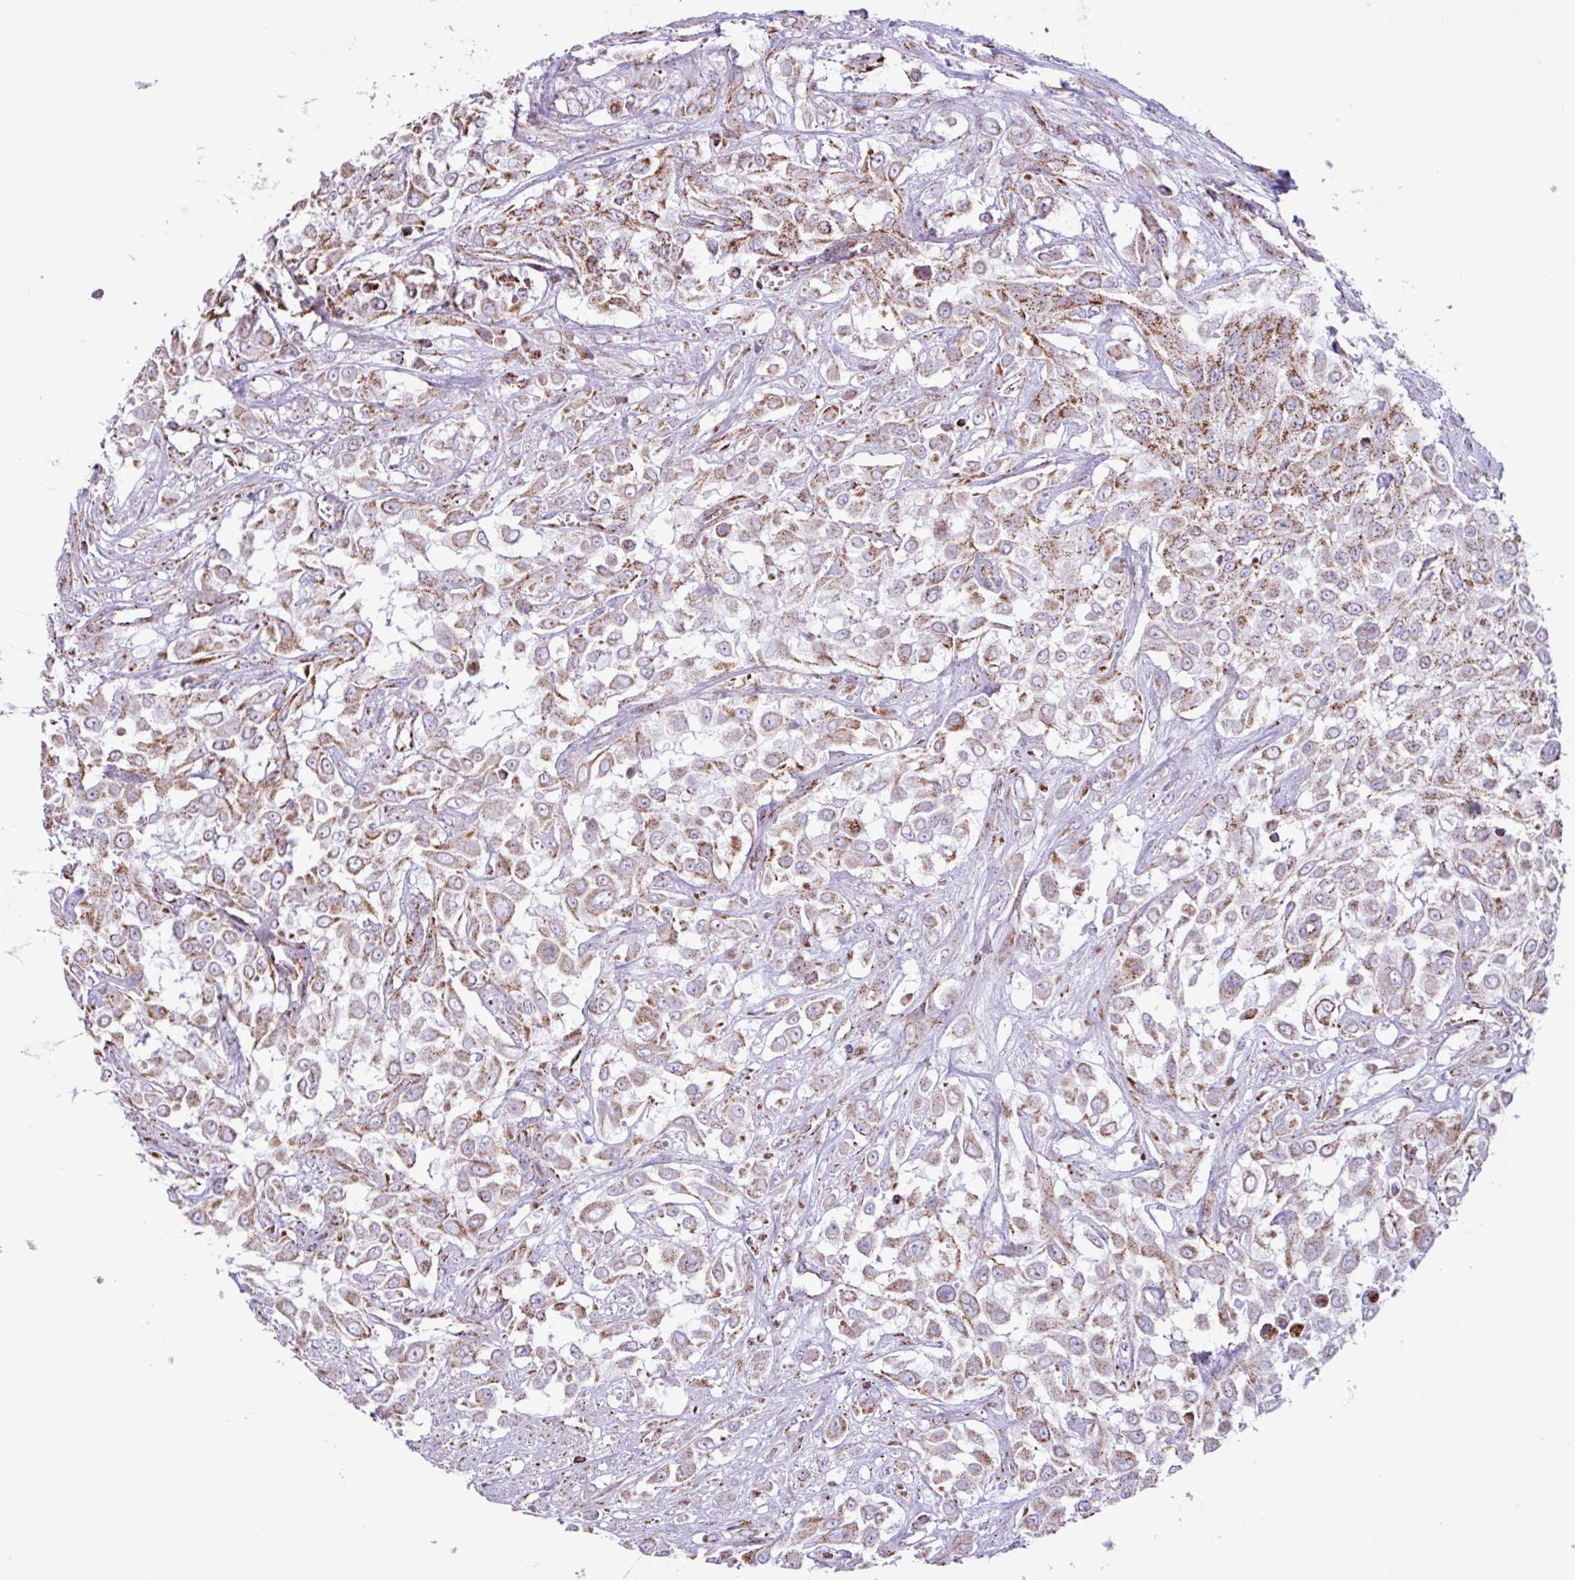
{"staining": {"intensity": "moderate", "quantity": ">75%", "location": "cytoplasmic/membranous"}, "tissue": "urothelial cancer", "cell_type": "Tumor cells", "image_type": "cancer", "snomed": [{"axis": "morphology", "description": "Urothelial carcinoma, High grade"}, {"axis": "topography", "description": "Urinary bladder"}], "caption": "Human urothelial carcinoma (high-grade) stained with a brown dye exhibits moderate cytoplasmic/membranous positive staining in approximately >75% of tumor cells.", "gene": "RTL3", "patient": {"sex": "male", "age": 57}}